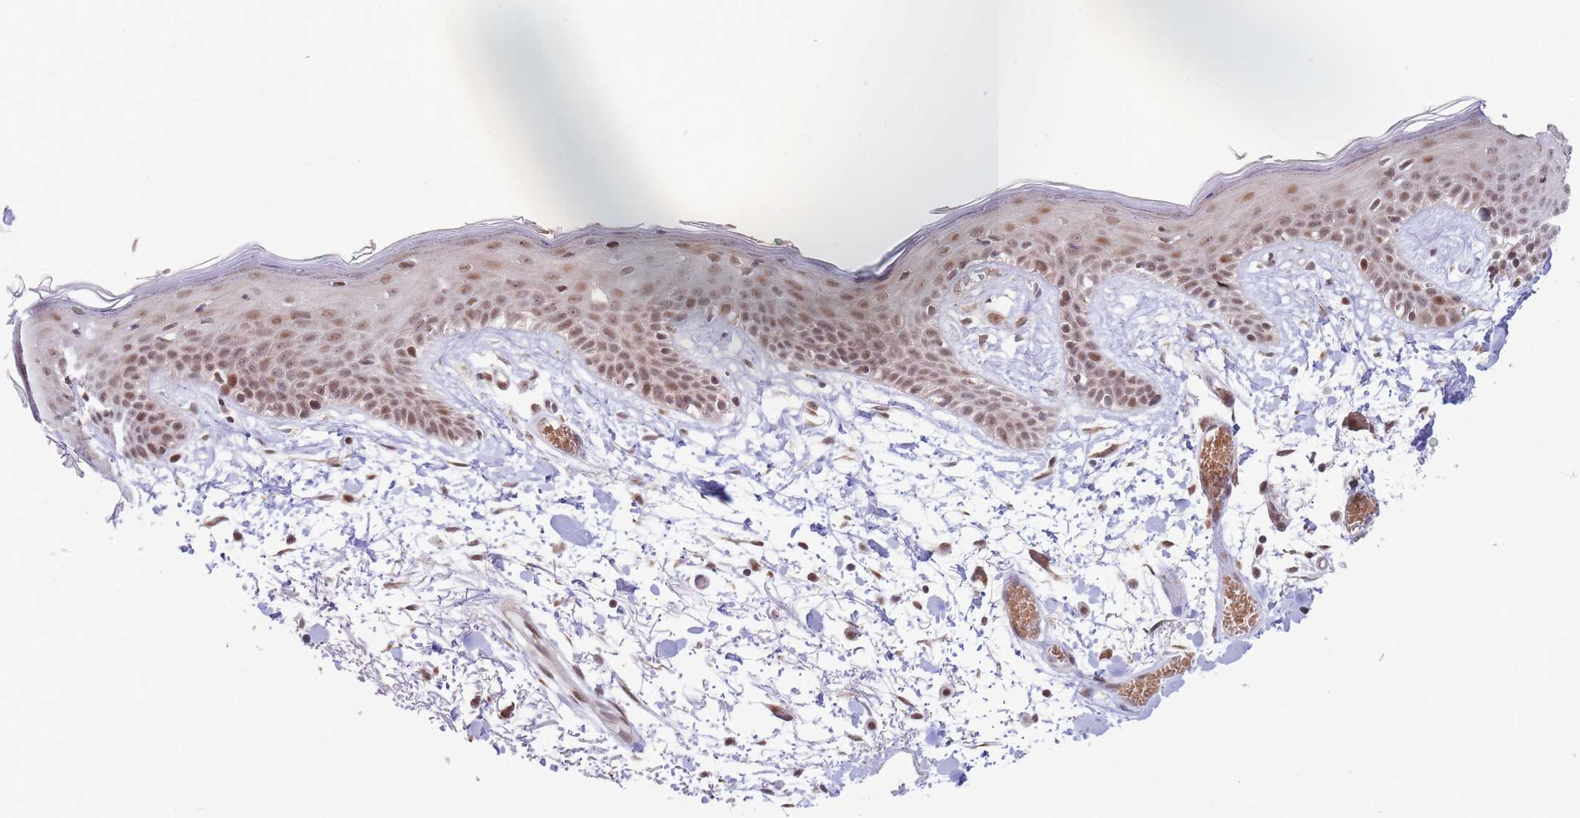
{"staining": {"intensity": "moderate", "quantity": ">75%", "location": "nuclear"}, "tissue": "skin", "cell_type": "Fibroblasts", "image_type": "normal", "snomed": [{"axis": "morphology", "description": "Normal tissue, NOS"}, {"axis": "topography", "description": "Skin"}], "caption": "This image reveals IHC staining of benign human skin, with medium moderate nuclear staining in approximately >75% of fibroblasts.", "gene": "BOD1L1", "patient": {"sex": "male", "age": 79}}